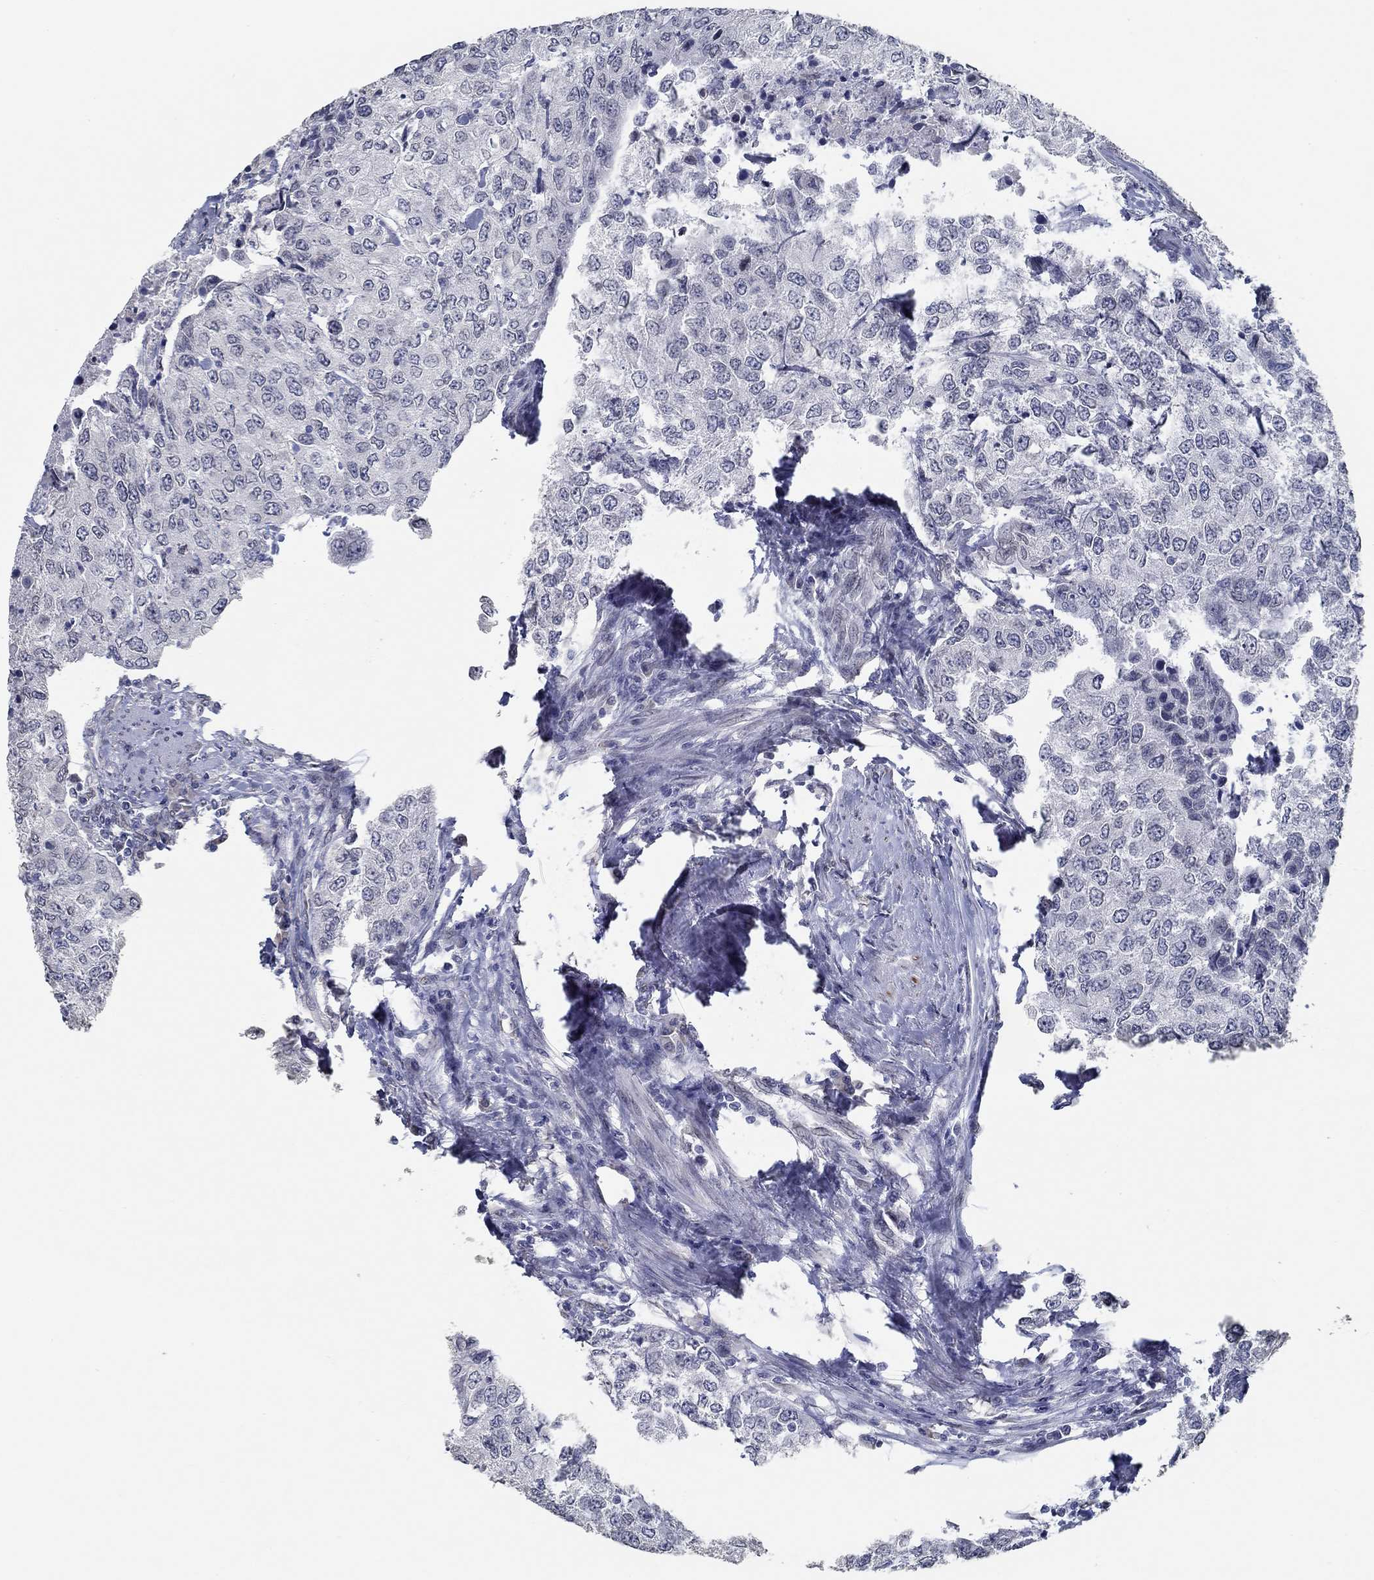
{"staining": {"intensity": "negative", "quantity": "none", "location": "none"}, "tissue": "urothelial cancer", "cell_type": "Tumor cells", "image_type": "cancer", "snomed": [{"axis": "morphology", "description": "Urothelial carcinoma, High grade"}, {"axis": "topography", "description": "Urinary bladder"}], "caption": "Immunohistochemical staining of urothelial cancer exhibits no significant expression in tumor cells. (DAB (3,3'-diaminobenzidine) immunohistochemistry visualized using brightfield microscopy, high magnification).", "gene": "NUP155", "patient": {"sex": "female", "age": 78}}